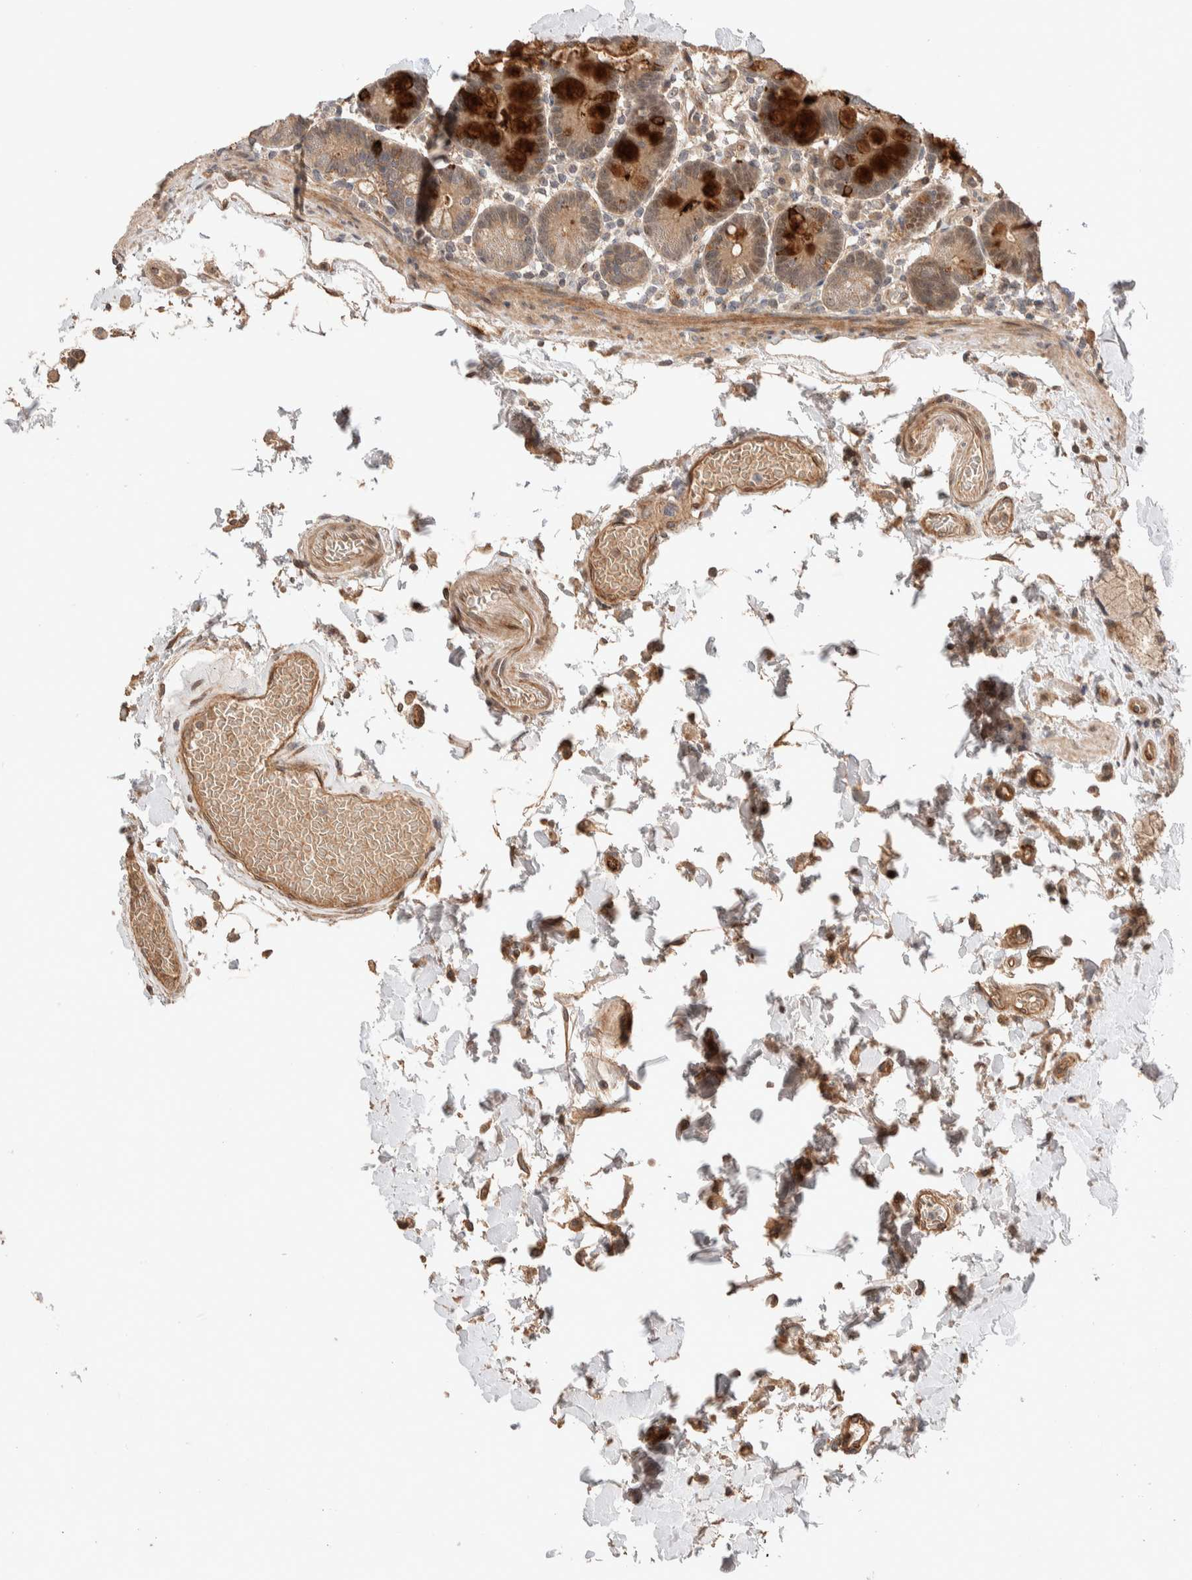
{"staining": {"intensity": "weak", "quantity": ">75%", "location": "cytoplasmic/membranous"}, "tissue": "duodenum", "cell_type": "Glandular cells", "image_type": "normal", "snomed": [{"axis": "morphology", "description": "Normal tissue, NOS"}, {"axis": "topography", "description": "Small intestine, NOS"}], "caption": "Weak cytoplasmic/membranous positivity for a protein is identified in approximately >75% of glandular cells of unremarkable duodenum using immunohistochemistry (IHC).", "gene": "PRDM15", "patient": {"sex": "female", "age": 71}}